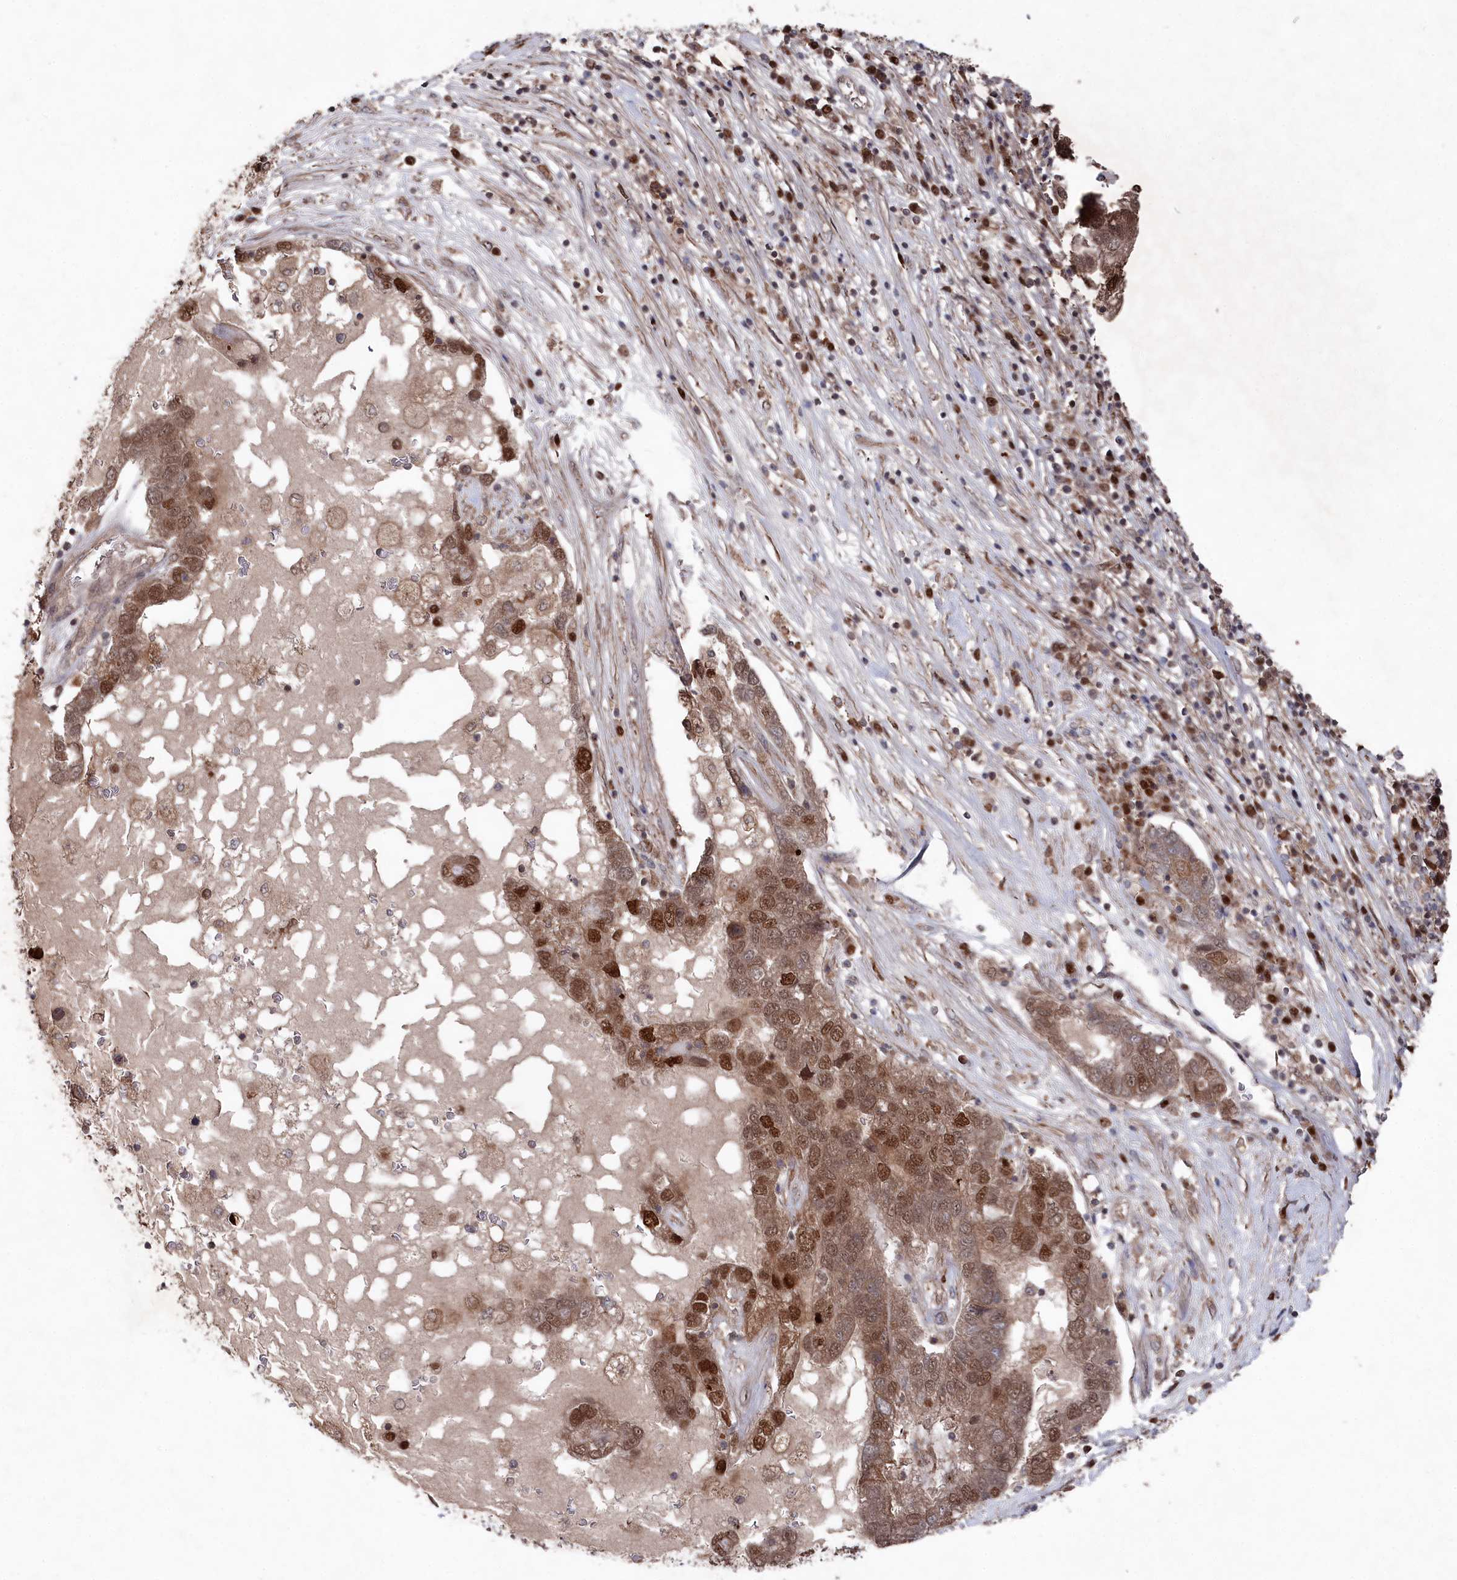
{"staining": {"intensity": "moderate", "quantity": ">75%", "location": "cytoplasmic/membranous,nuclear"}, "tissue": "pancreatic cancer", "cell_type": "Tumor cells", "image_type": "cancer", "snomed": [{"axis": "morphology", "description": "Adenocarcinoma, NOS"}, {"axis": "topography", "description": "Pancreas"}], "caption": "Adenocarcinoma (pancreatic) tissue displays moderate cytoplasmic/membranous and nuclear expression in about >75% of tumor cells, visualized by immunohistochemistry. (brown staining indicates protein expression, while blue staining denotes nuclei).", "gene": "BORCS7", "patient": {"sex": "female", "age": 61}}